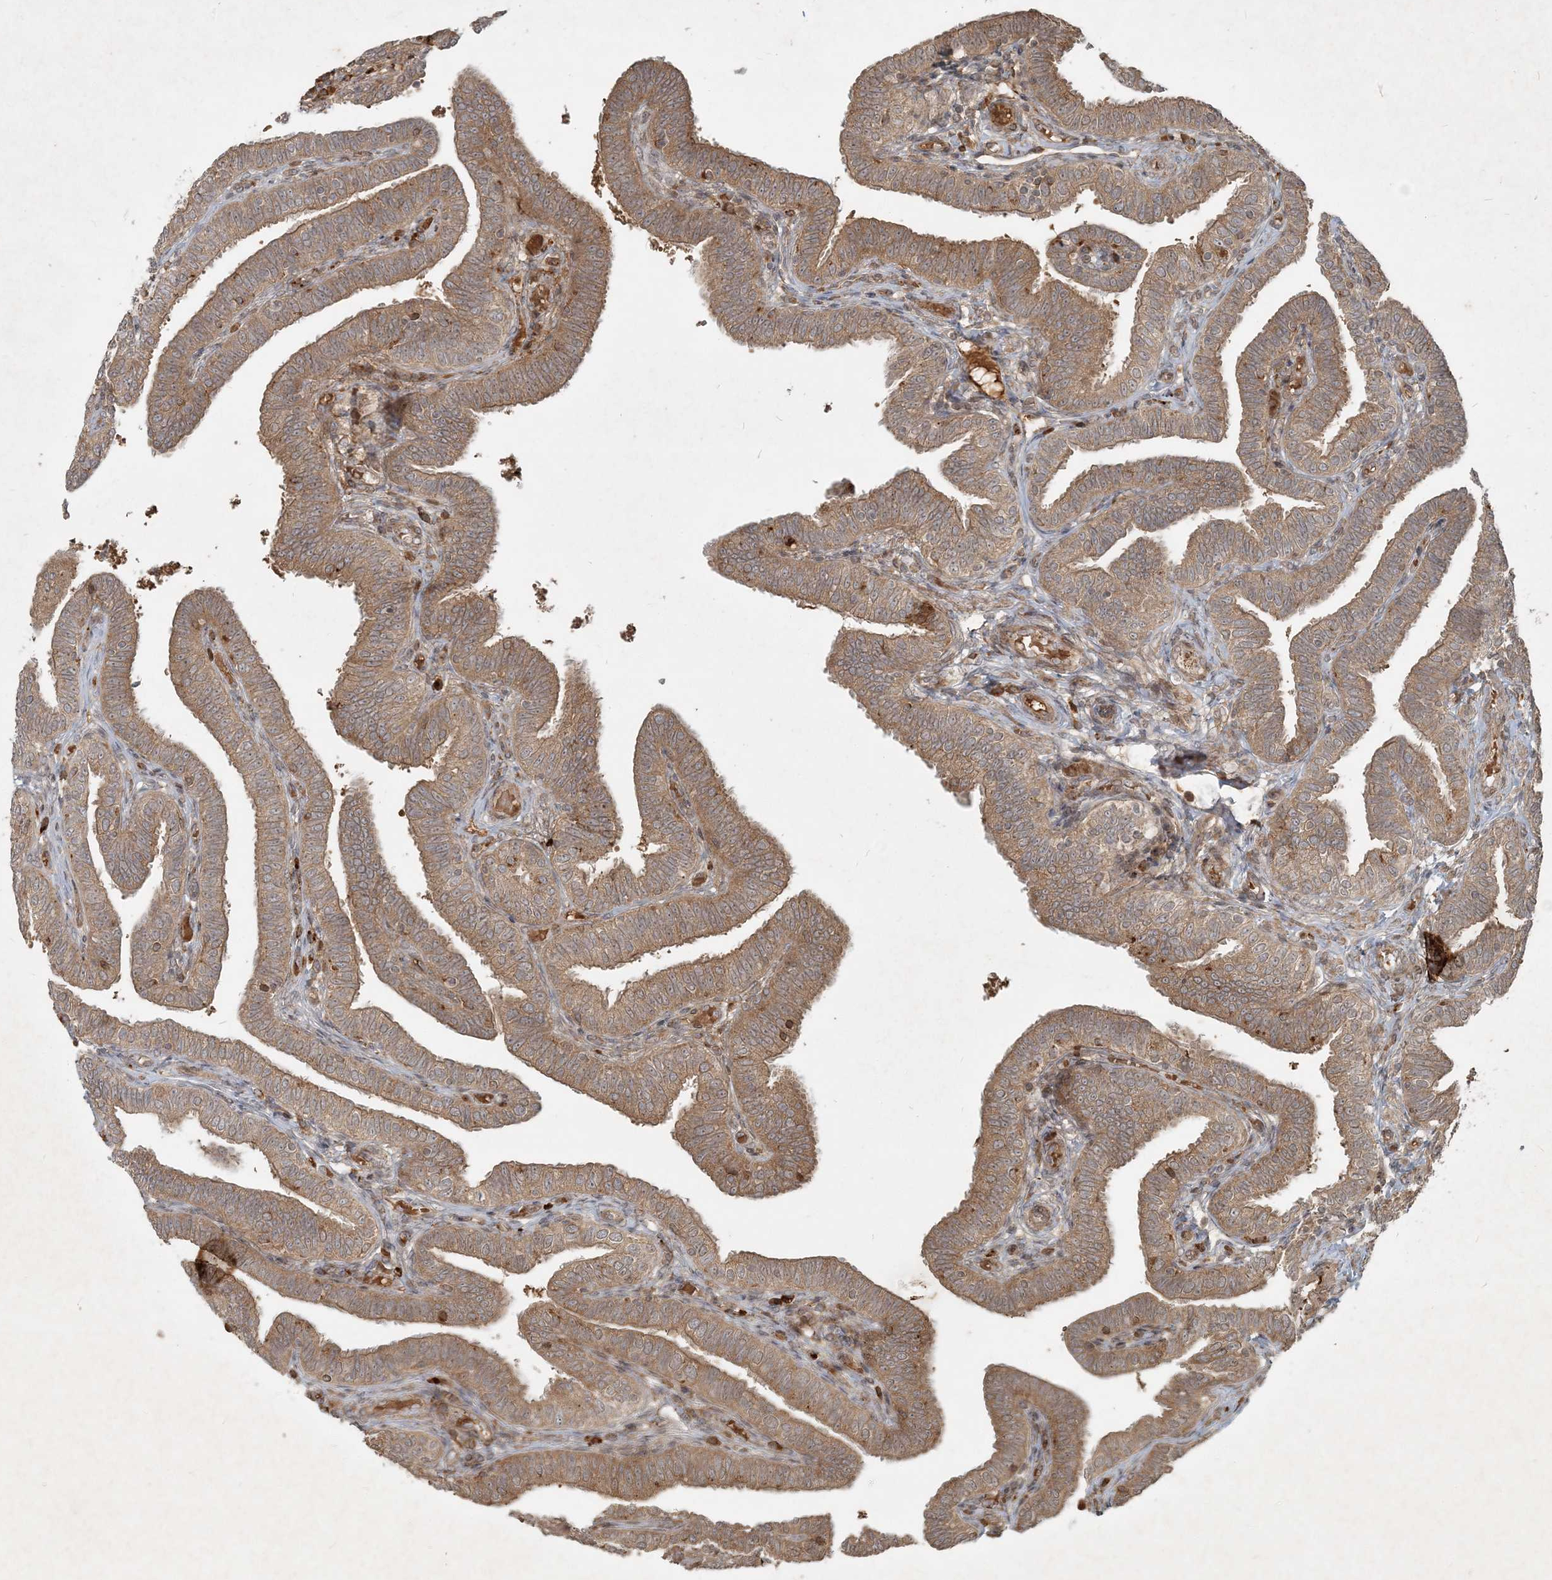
{"staining": {"intensity": "moderate", "quantity": ">75%", "location": "cytoplasmic/membranous"}, "tissue": "fallopian tube", "cell_type": "Glandular cells", "image_type": "normal", "snomed": [{"axis": "morphology", "description": "Normal tissue, NOS"}, {"axis": "topography", "description": "Fallopian tube"}], "caption": "Immunohistochemistry of unremarkable human fallopian tube reveals medium levels of moderate cytoplasmic/membranous staining in approximately >75% of glandular cells.", "gene": "NARS1", "patient": {"sex": "female", "age": 39}}